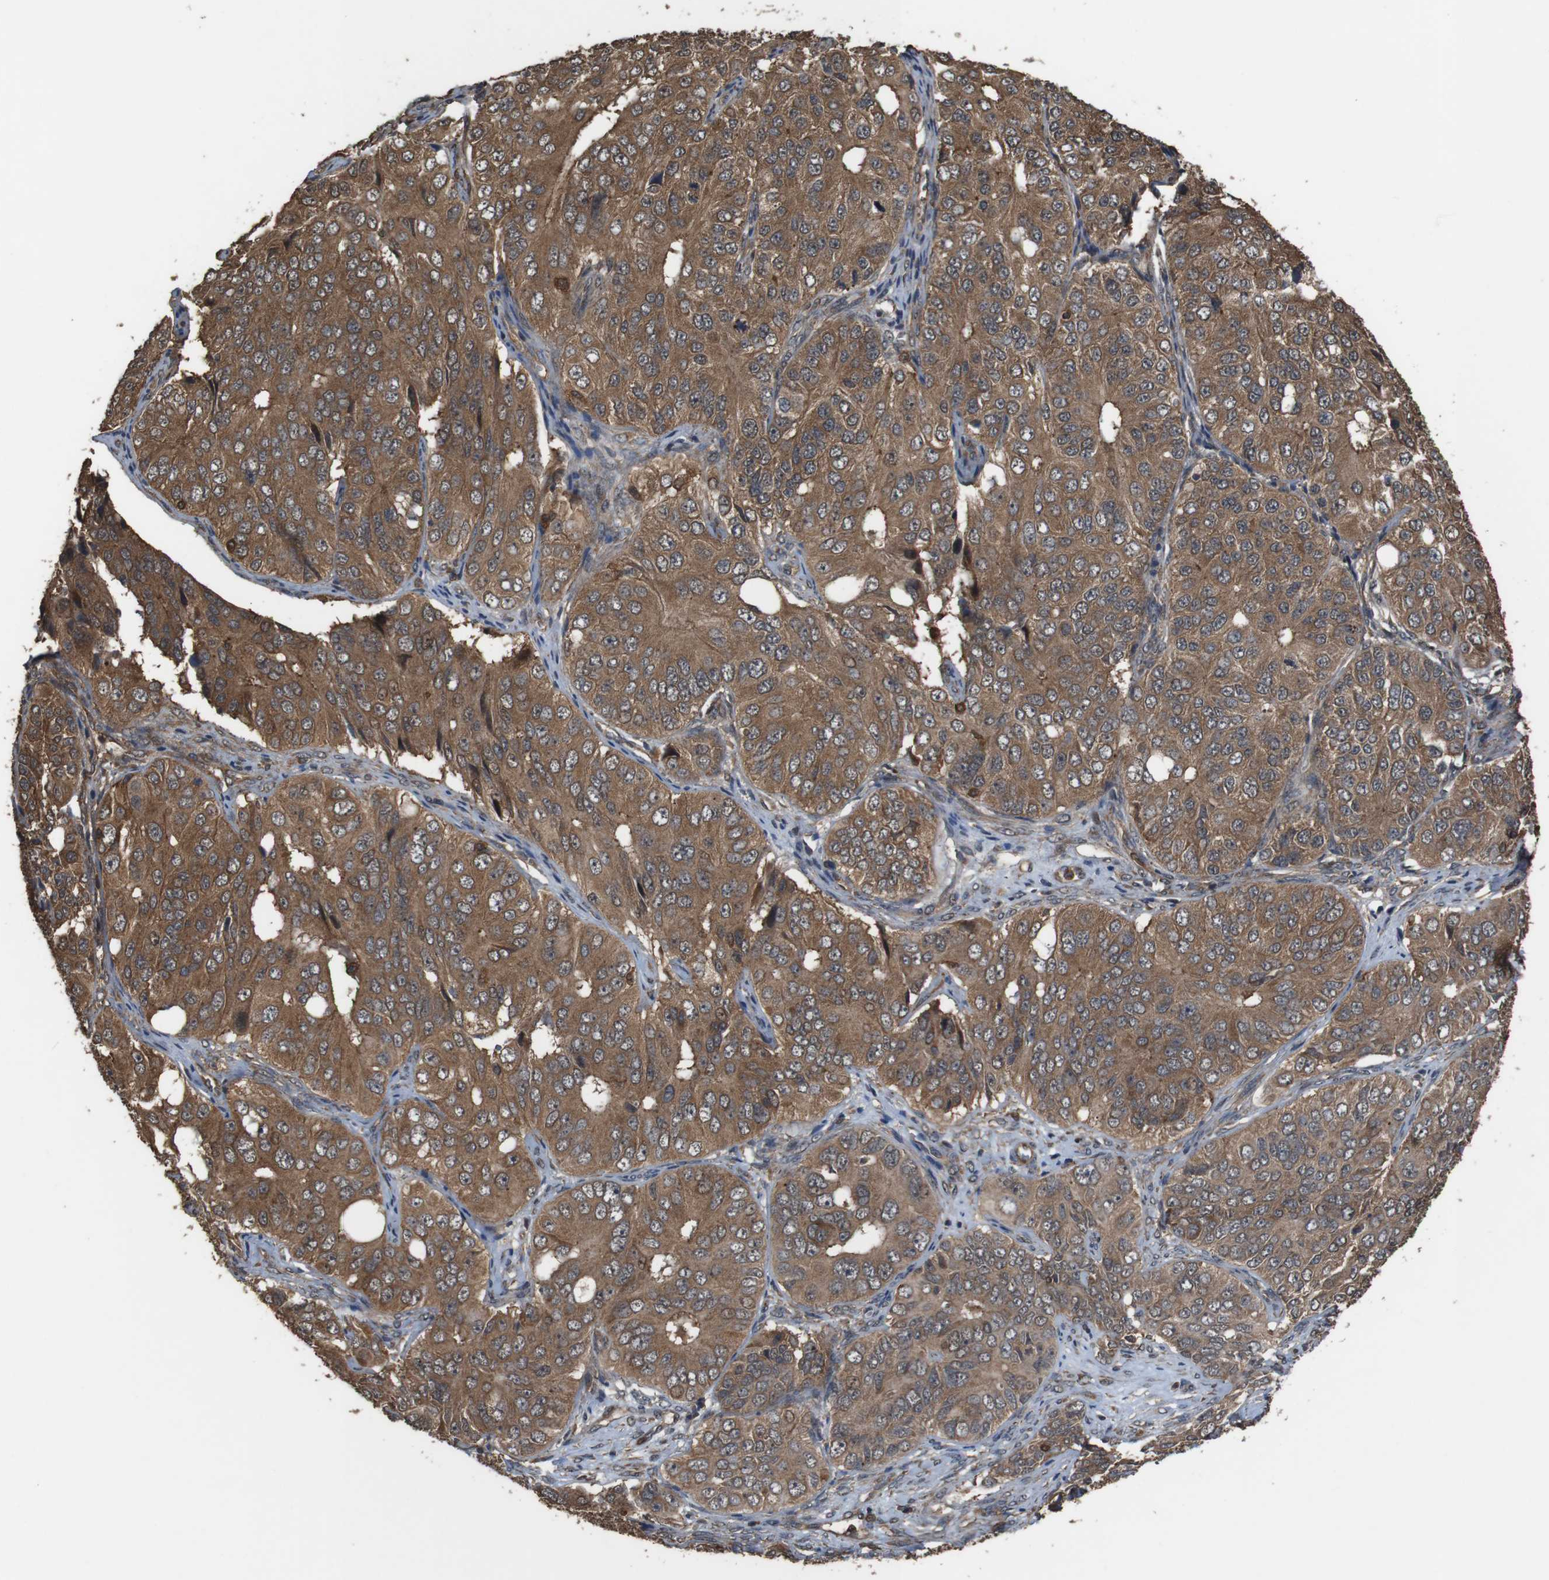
{"staining": {"intensity": "moderate", "quantity": ">75%", "location": "cytoplasmic/membranous"}, "tissue": "ovarian cancer", "cell_type": "Tumor cells", "image_type": "cancer", "snomed": [{"axis": "morphology", "description": "Carcinoma, endometroid"}, {"axis": "topography", "description": "Ovary"}], "caption": "Ovarian endometroid carcinoma stained with a protein marker reveals moderate staining in tumor cells.", "gene": "BAG4", "patient": {"sex": "female", "age": 51}}